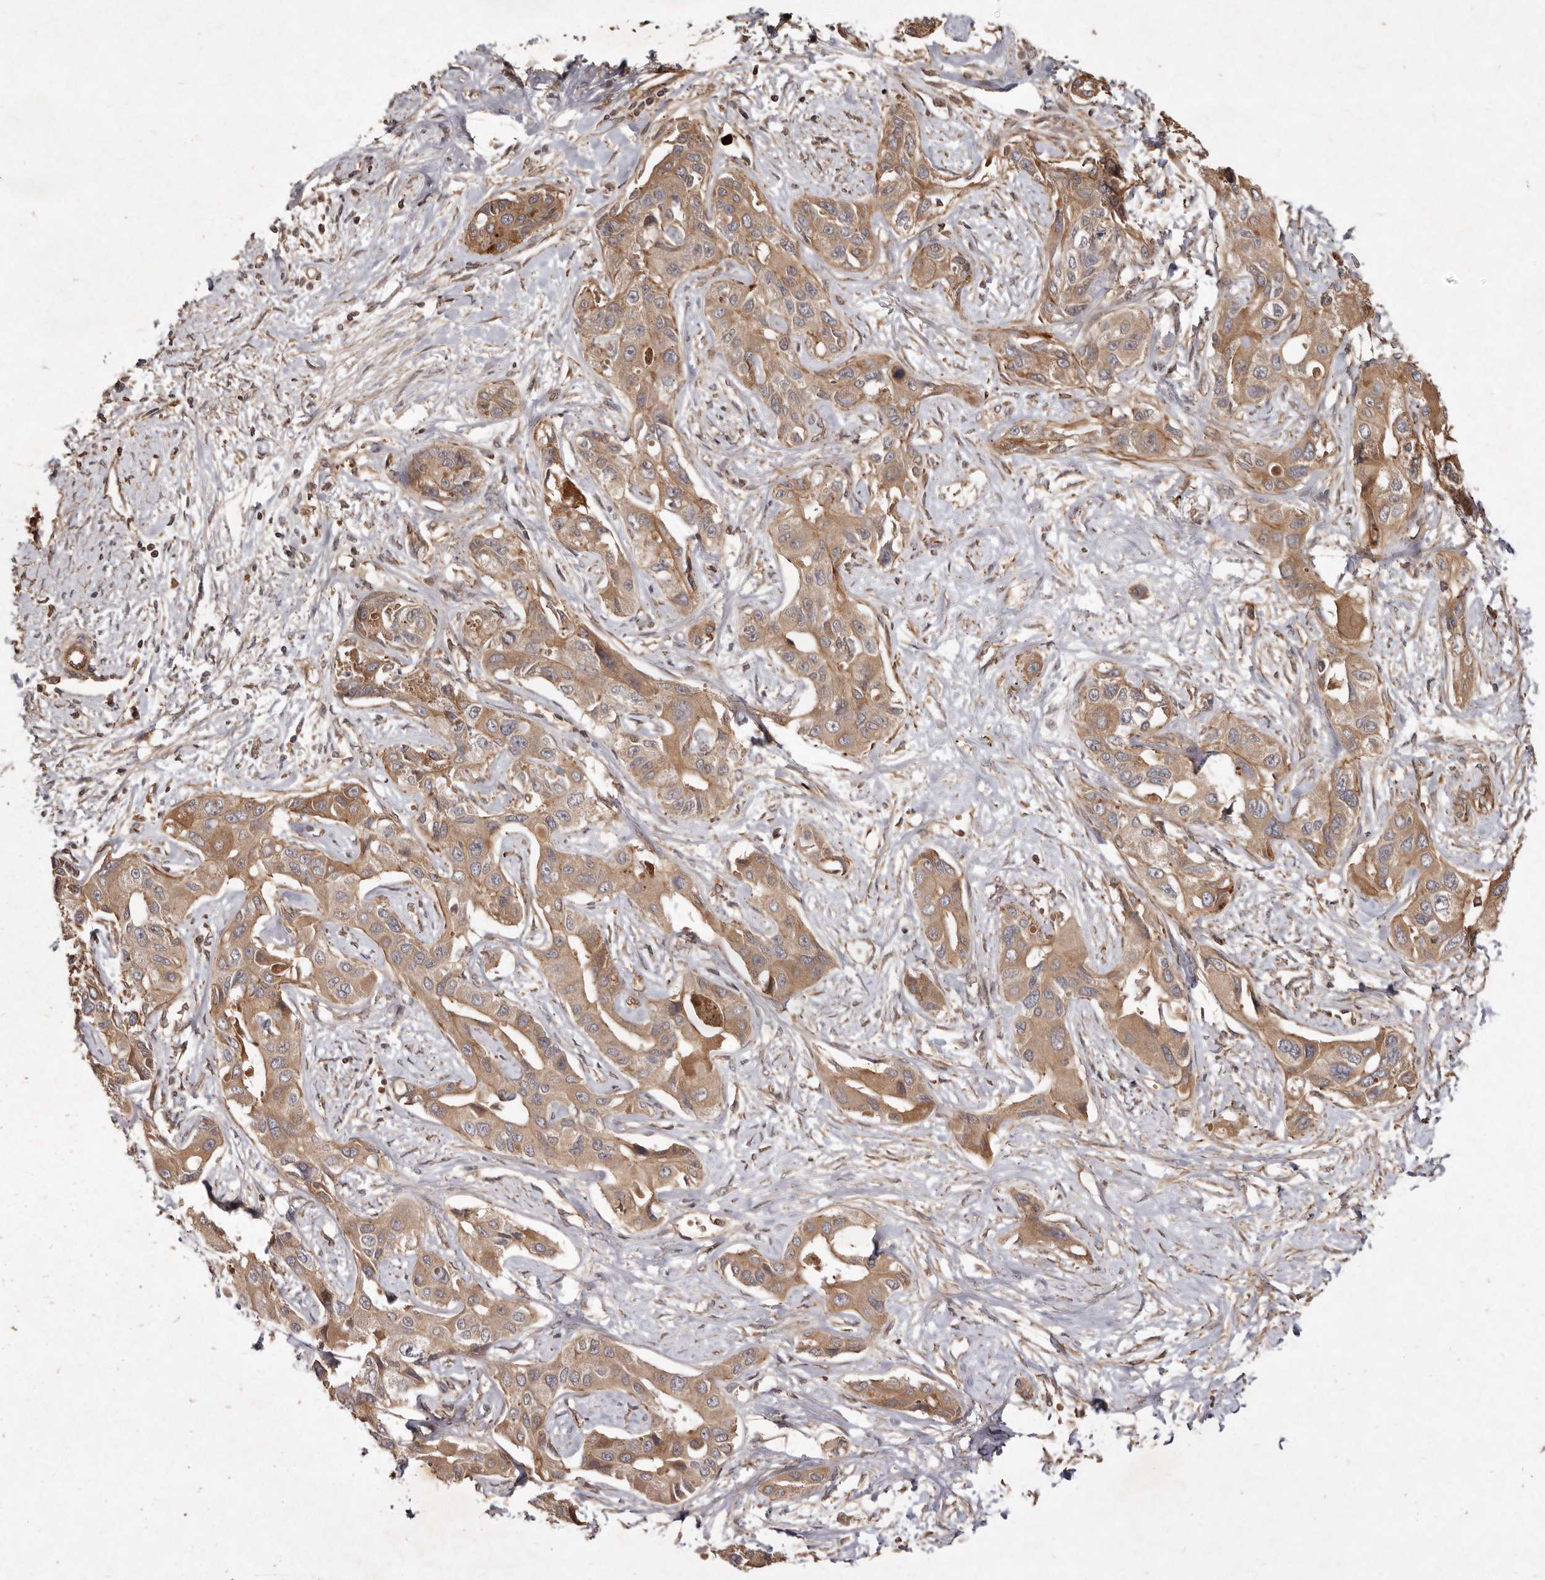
{"staining": {"intensity": "moderate", "quantity": ">75%", "location": "cytoplasmic/membranous"}, "tissue": "liver cancer", "cell_type": "Tumor cells", "image_type": "cancer", "snomed": [{"axis": "morphology", "description": "Cholangiocarcinoma"}, {"axis": "topography", "description": "Liver"}], "caption": "Moderate cytoplasmic/membranous protein expression is seen in about >75% of tumor cells in cholangiocarcinoma (liver). The protein of interest is shown in brown color, while the nuclei are stained blue.", "gene": "SEMA3A", "patient": {"sex": "male", "age": 59}}